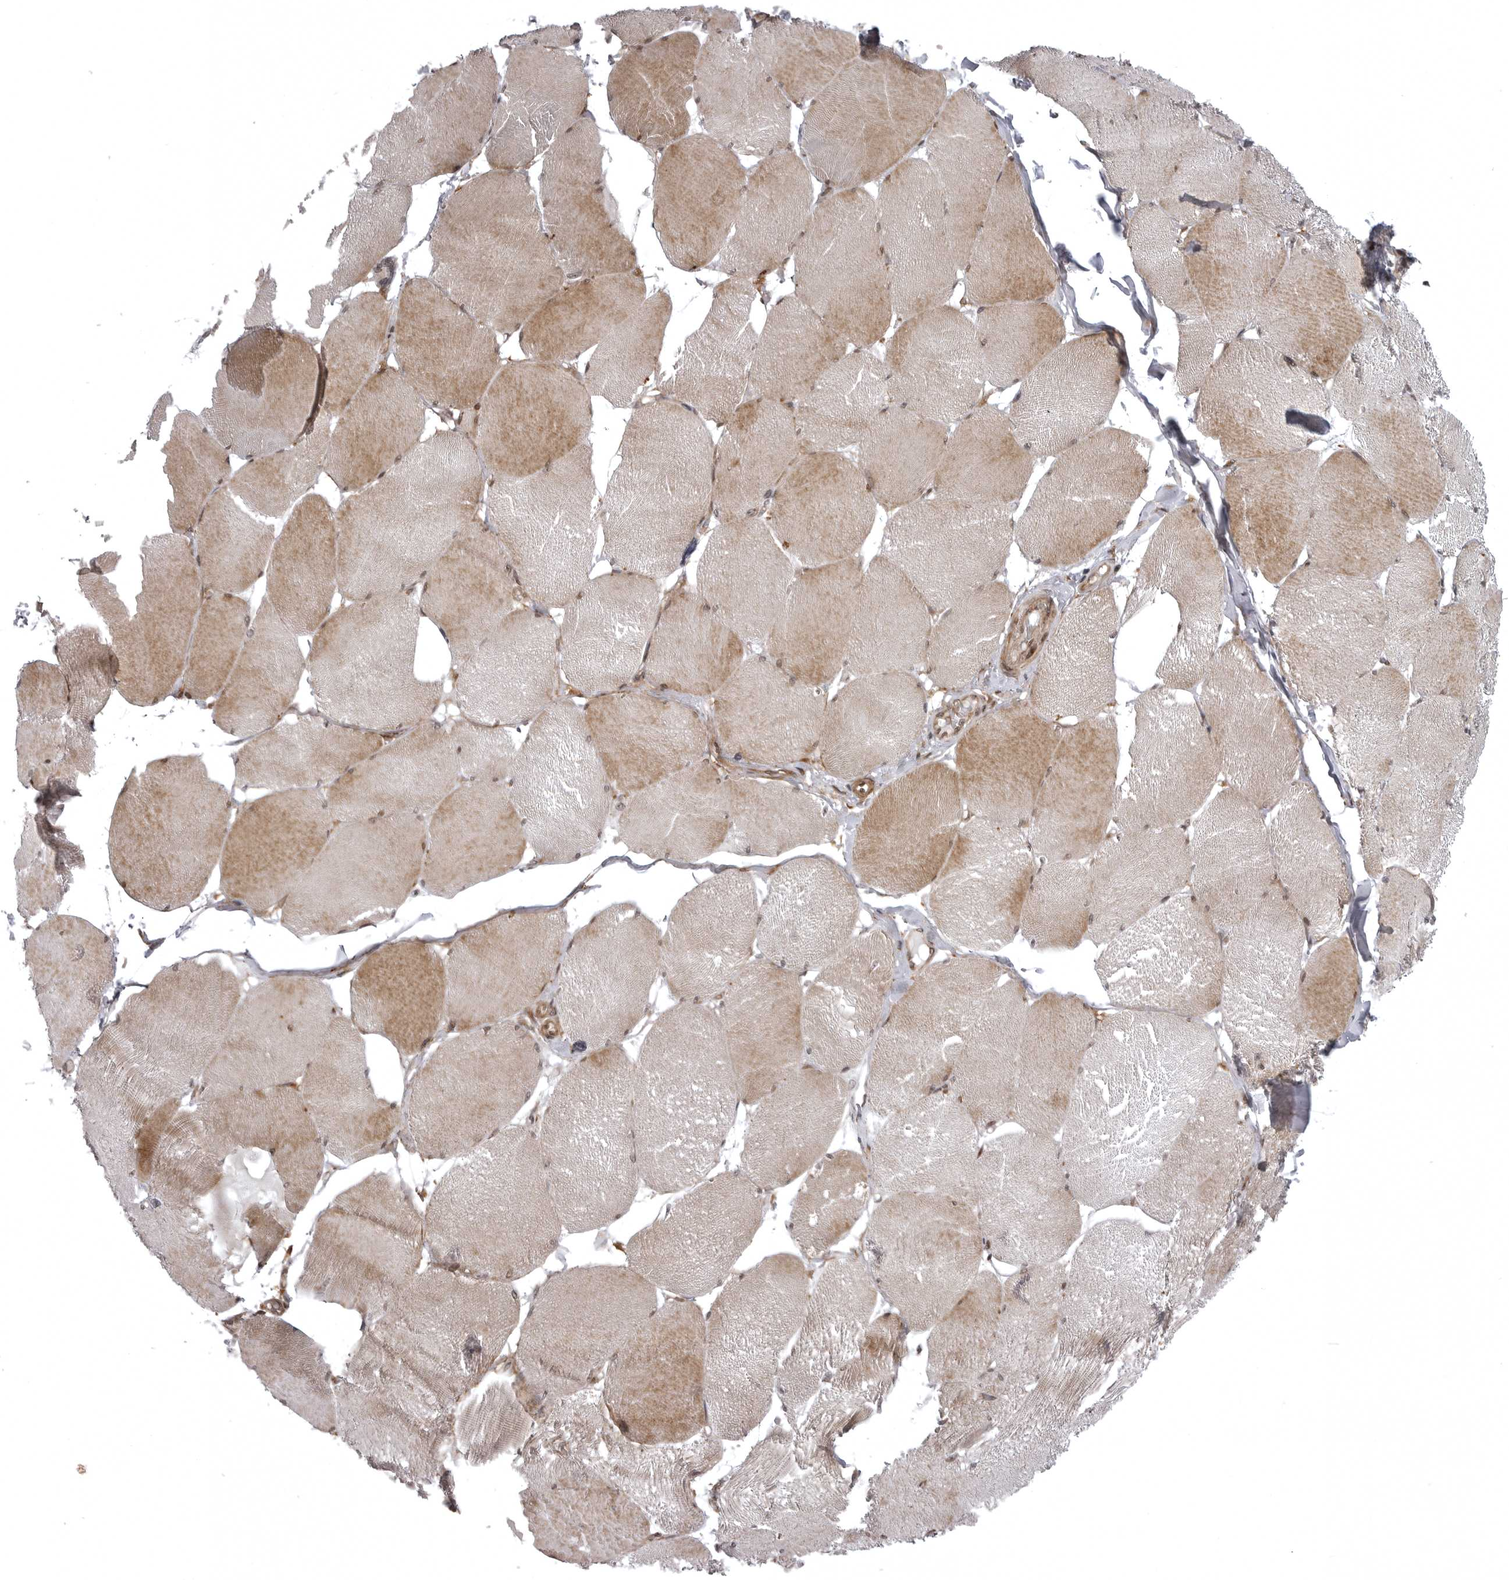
{"staining": {"intensity": "moderate", "quantity": "25%-75%", "location": "cytoplasmic/membranous,nuclear"}, "tissue": "skeletal muscle", "cell_type": "Myocytes", "image_type": "normal", "snomed": [{"axis": "morphology", "description": "Normal tissue, NOS"}, {"axis": "topography", "description": "Skin"}, {"axis": "topography", "description": "Skeletal muscle"}], "caption": "DAB (3,3'-diaminobenzidine) immunohistochemical staining of normal human skeletal muscle shows moderate cytoplasmic/membranous,nuclear protein positivity in about 25%-75% of myocytes. Ihc stains the protein of interest in brown and the nuclei are stained blue.", "gene": "SNX16", "patient": {"sex": "male", "age": 83}}